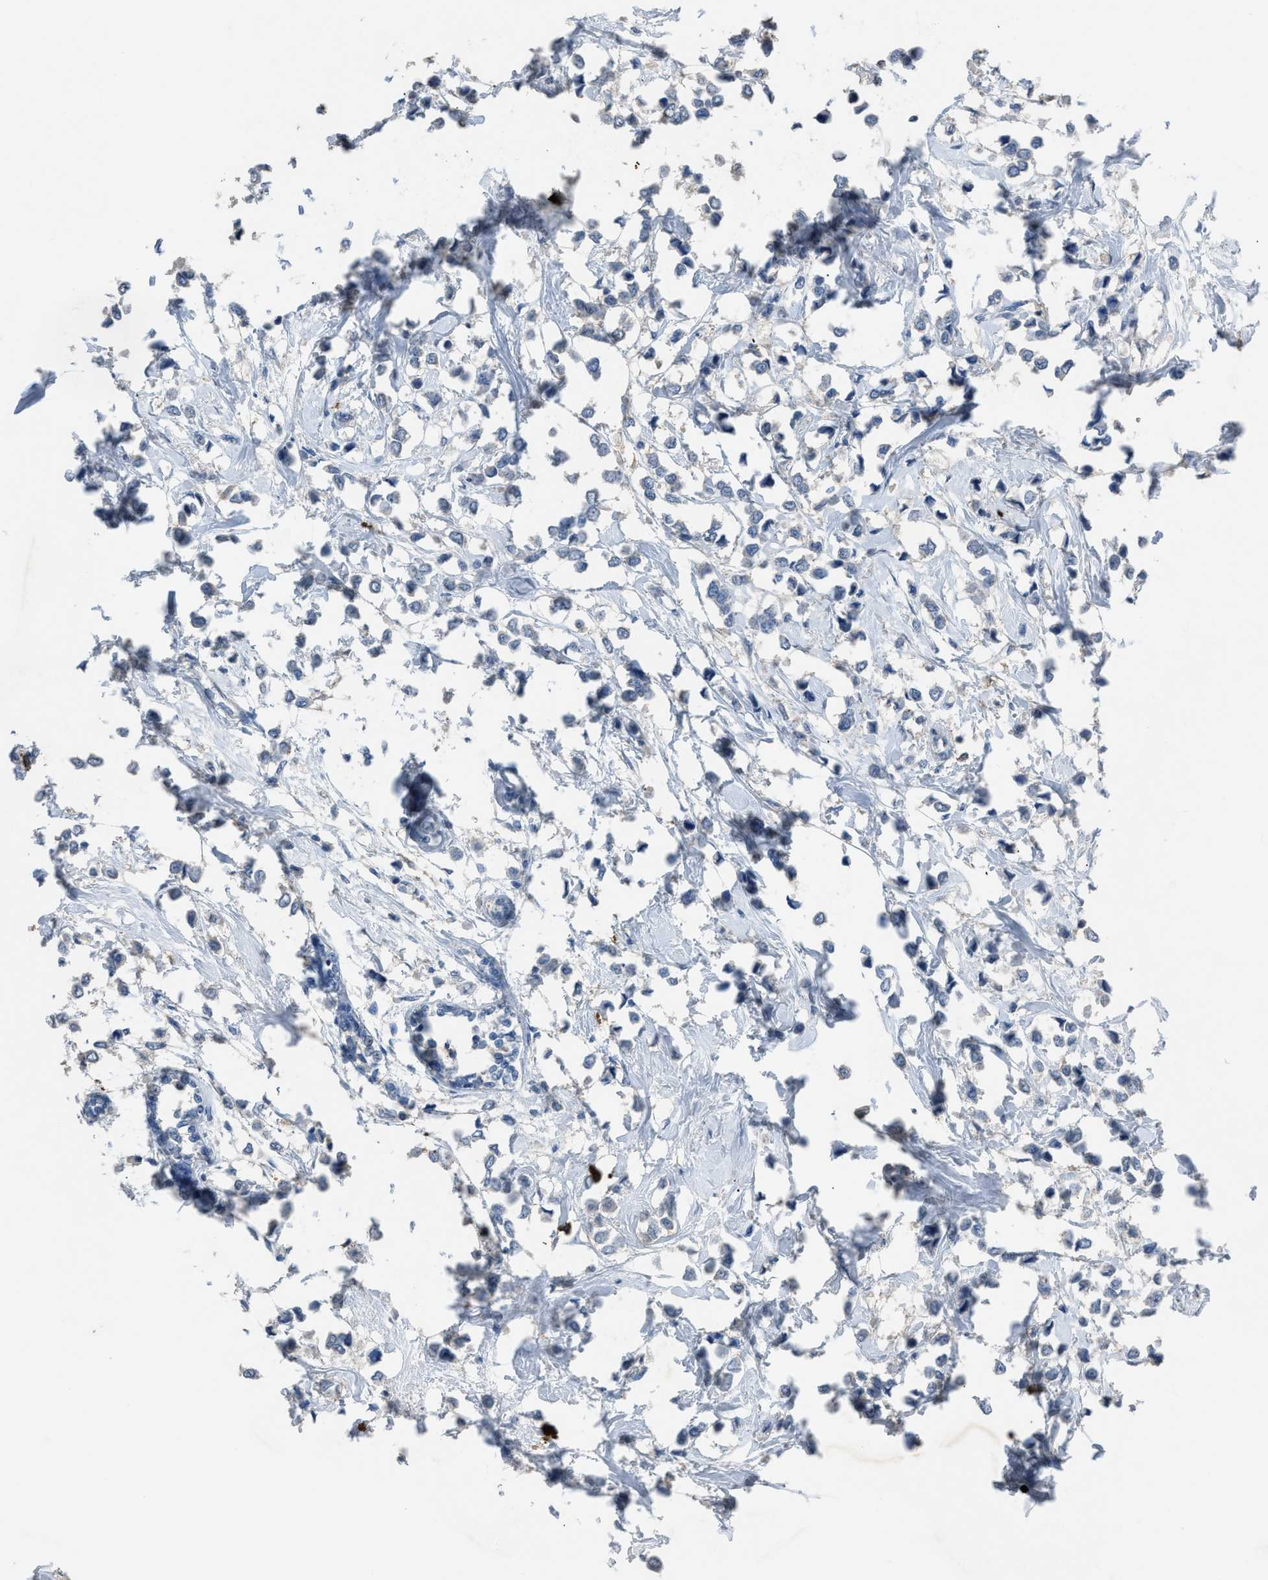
{"staining": {"intensity": "negative", "quantity": "none", "location": "none"}, "tissue": "breast cancer", "cell_type": "Tumor cells", "image_type": "cancer", "snomed": [{"axis": "morphology", "description": "Lobular carcinoma"}, {"axis": "topography", "description": "Breast"}], "caption": "High magnification brightfield microscopy of lobular carcinoma (breast) stained with DAB (brown) and counterstained with hematoxylin (blue): tumor cells show no significant staining.", "gene": "OR51E1", "patient": {"sex": "female", "age": 51}}